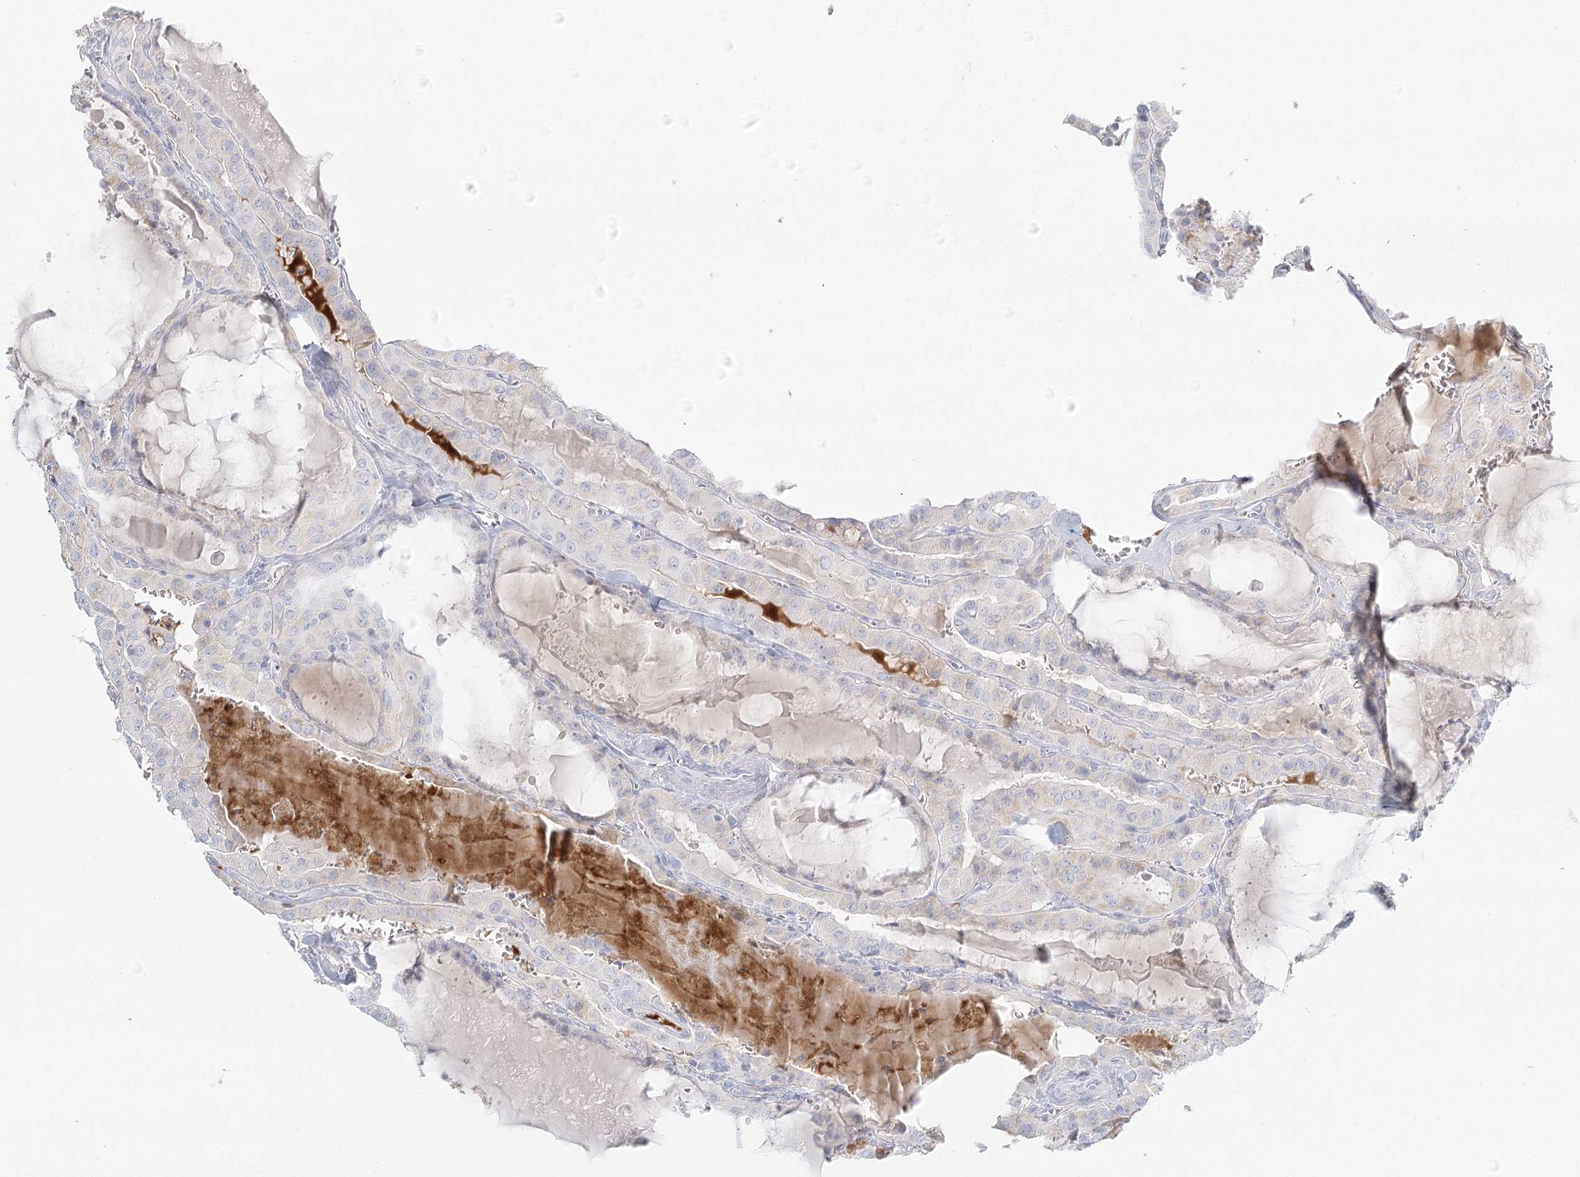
{"staining": {"intensity": "weak", "quantity": "<25%", "location": "cytoplasmic/membranous"}, "tissue": "thyroid cancer", "cell_type": "Tumor cells", "image_type": "cancer", "snomed": [{"axis": "morphology", "description": "Papillary adenocarcinoma, NOS"}, {"axis": "topography", "description": "Thyroid gland"}], "caption": "Immunohistochemical staining of thyroid cancer (papillary adenocarcinoma) shows no significant positivity in tumor cells.", "gene": "DMGDH", "patient": {"sex": "male", "age": 52}}